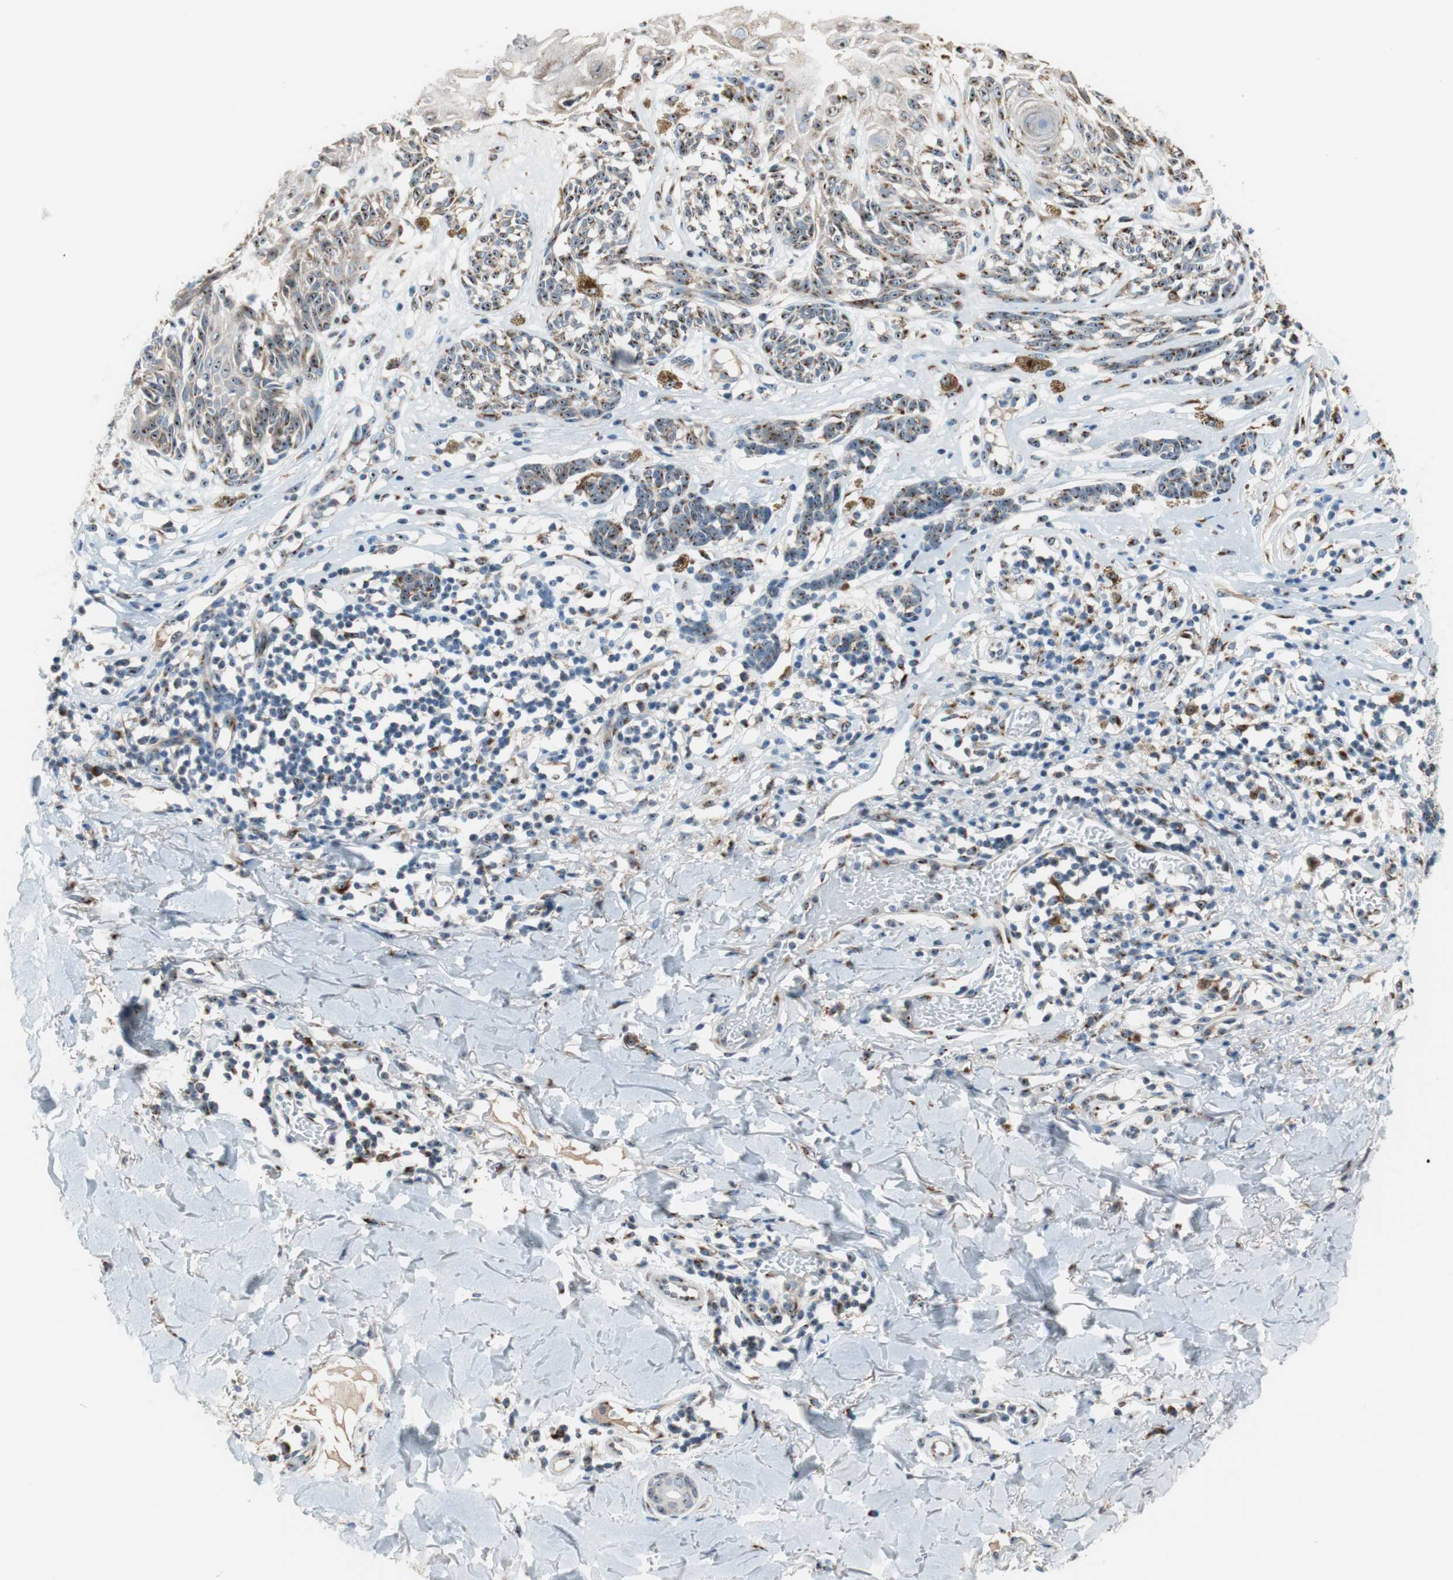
{"staining": {"intensity": "weak", "quantity": ">75%", "location": "cytoplasmic/membranous"}, "tissue": "melanoma", "cell_type": "Tumor cells", "image_type": "cancer", "snomed": [{"axis": "morphology", "description": "Malignant melanoma, NOS"}, {"axis": "topography", "description": "Skin"}], "caption": "A brown stain labels weak cytoplasmic/membranous positivity of a protein in human melanoma tumor cells.", "gene": "TMED7", "patient": {"sex": "male", "age": 64}}